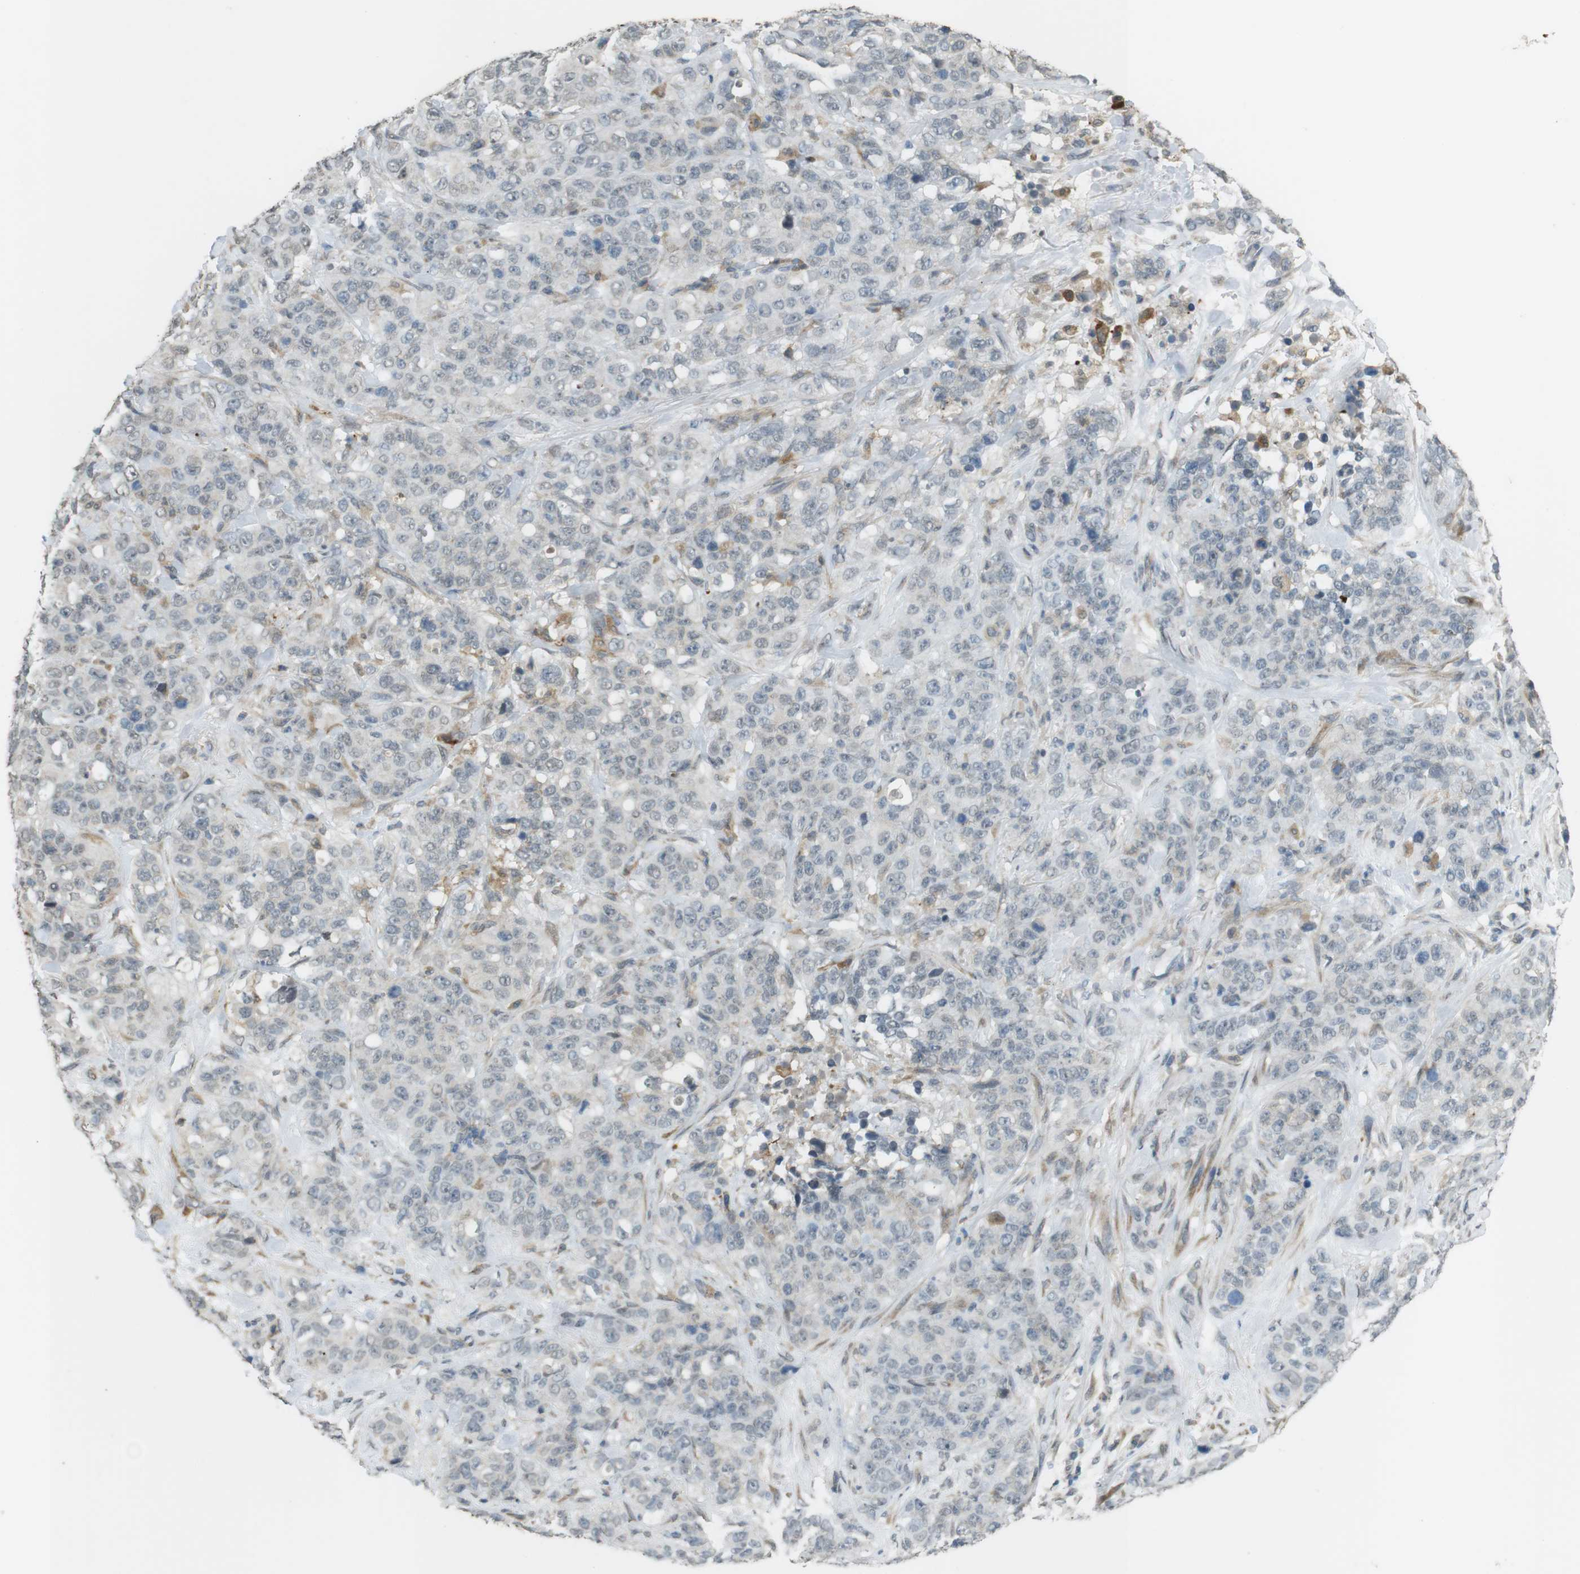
{"staining": {"intensity": "negative", "quantity": "none", "location": "none"}, "tissue": "stomach cancer", "cell_type": "Tumor cells", "image_type": "cancer", "snomed": [{"axis": "morphology", "description": "Adenocarcinoma, NOS"}, {"axis": "topography", "description": "Stomach"}], "caption": "Immunohistochemical staining of human stomach cancer displays no significant staining in tumor cells. Nuclei are stained in blue.", "gene": "FZD10", "patient": {"sex": "male", "age": 48}}